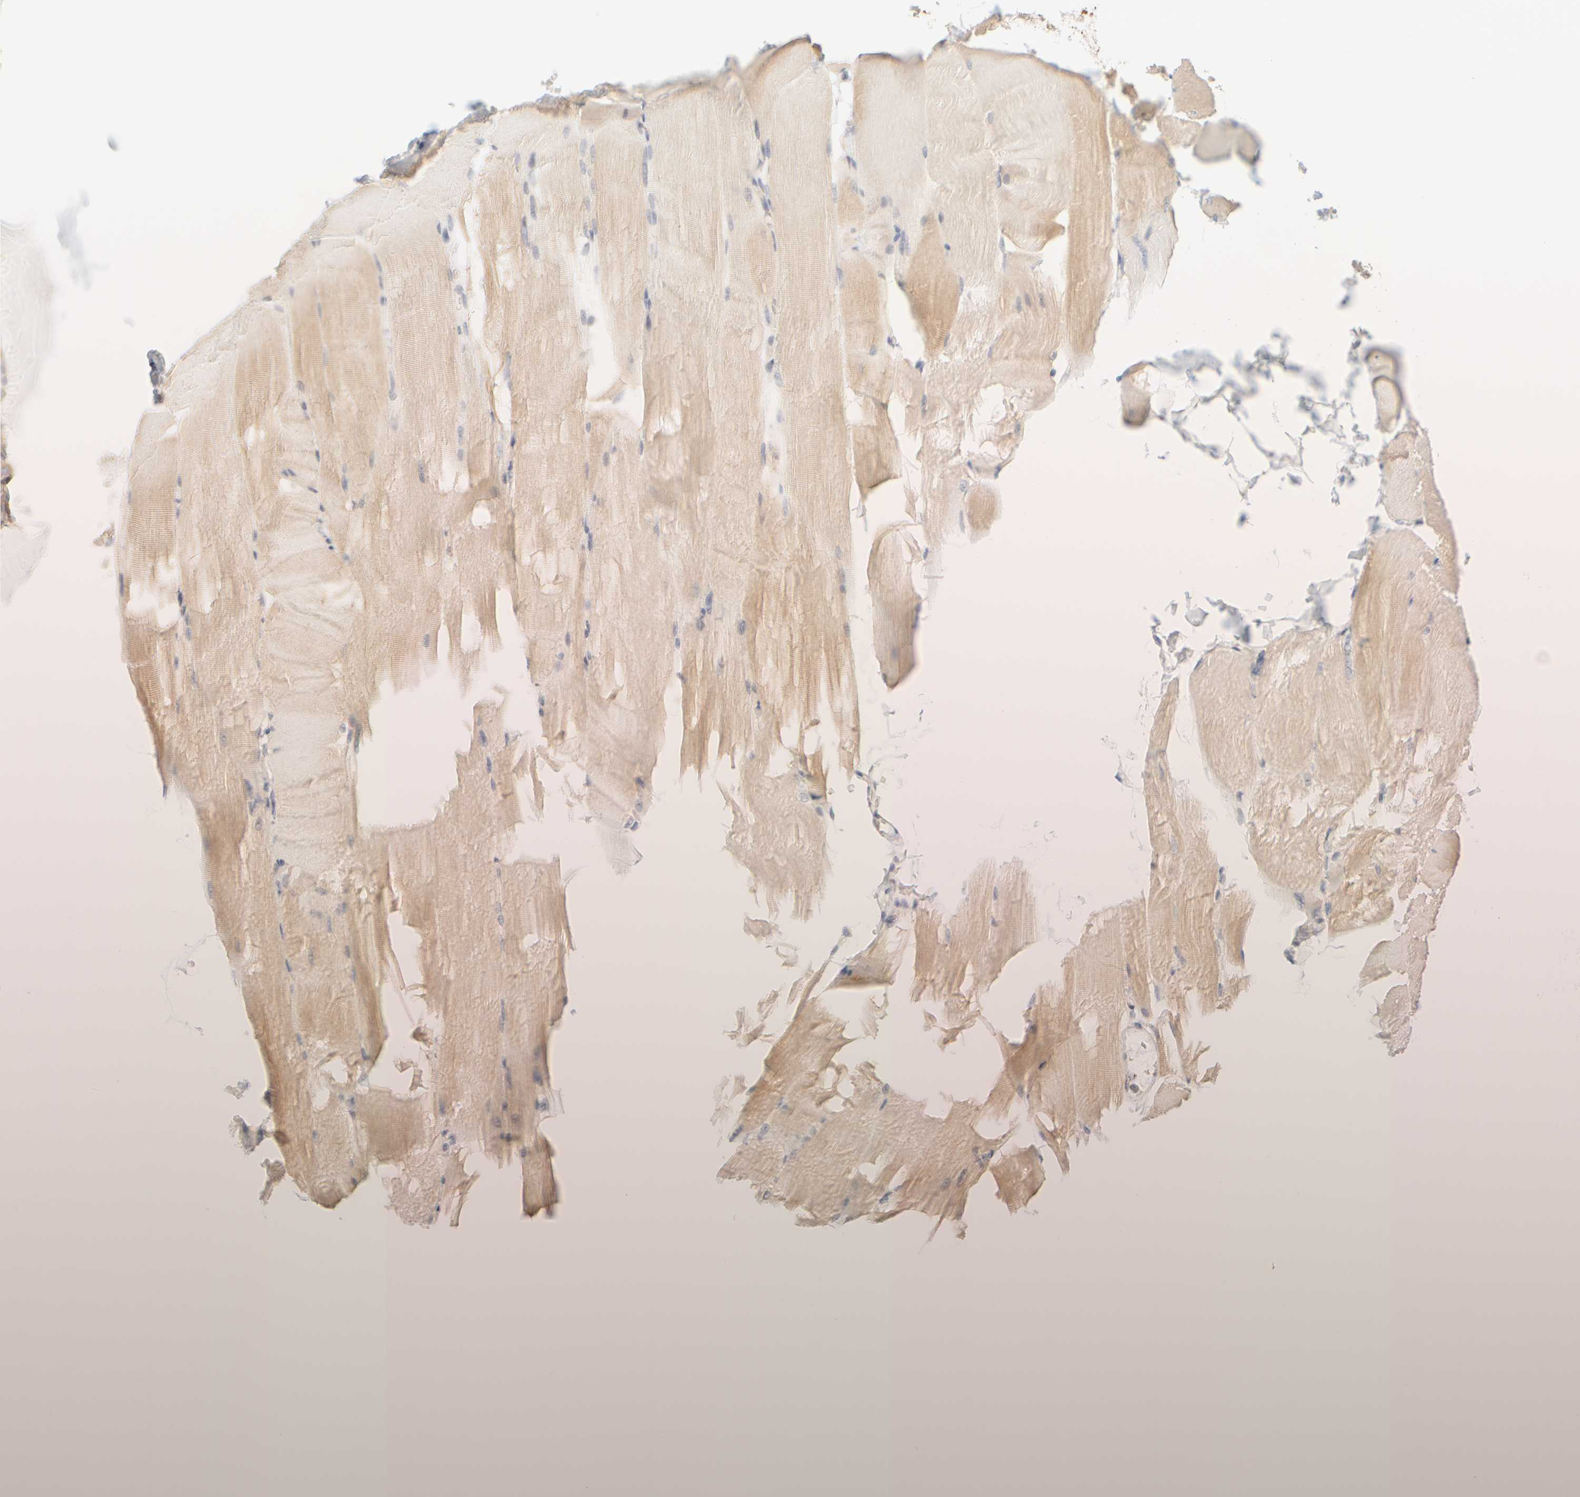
{"staining": {"intensity": "moderate", "quantity": "25%-75%", "location": "cytoplasmic/membranous"}, "tissue": "skeletal muscle", "cell_type": "Myocytes", "image_type": "normal", "snomed": [{"axis": "morphology", "description": "Normal tissue, NOS"}, {"axis": "topography", "description": "Skeletal muscle"}, {"axis": "topography", "description": "Parathyroid gland"}], "caption": "Immunohistochemical staining of unremarkable human skeletal muscle shows moderate cytoplasmic/membranous protein staining in approximately 25%-75% of myocytes. (Stains: DAB in brown, nuclei in blue, Microscopy: brightfield microscopy at high magnification).", "gene": "APBB2", "patient": {"sex": "female", "age": 37}}